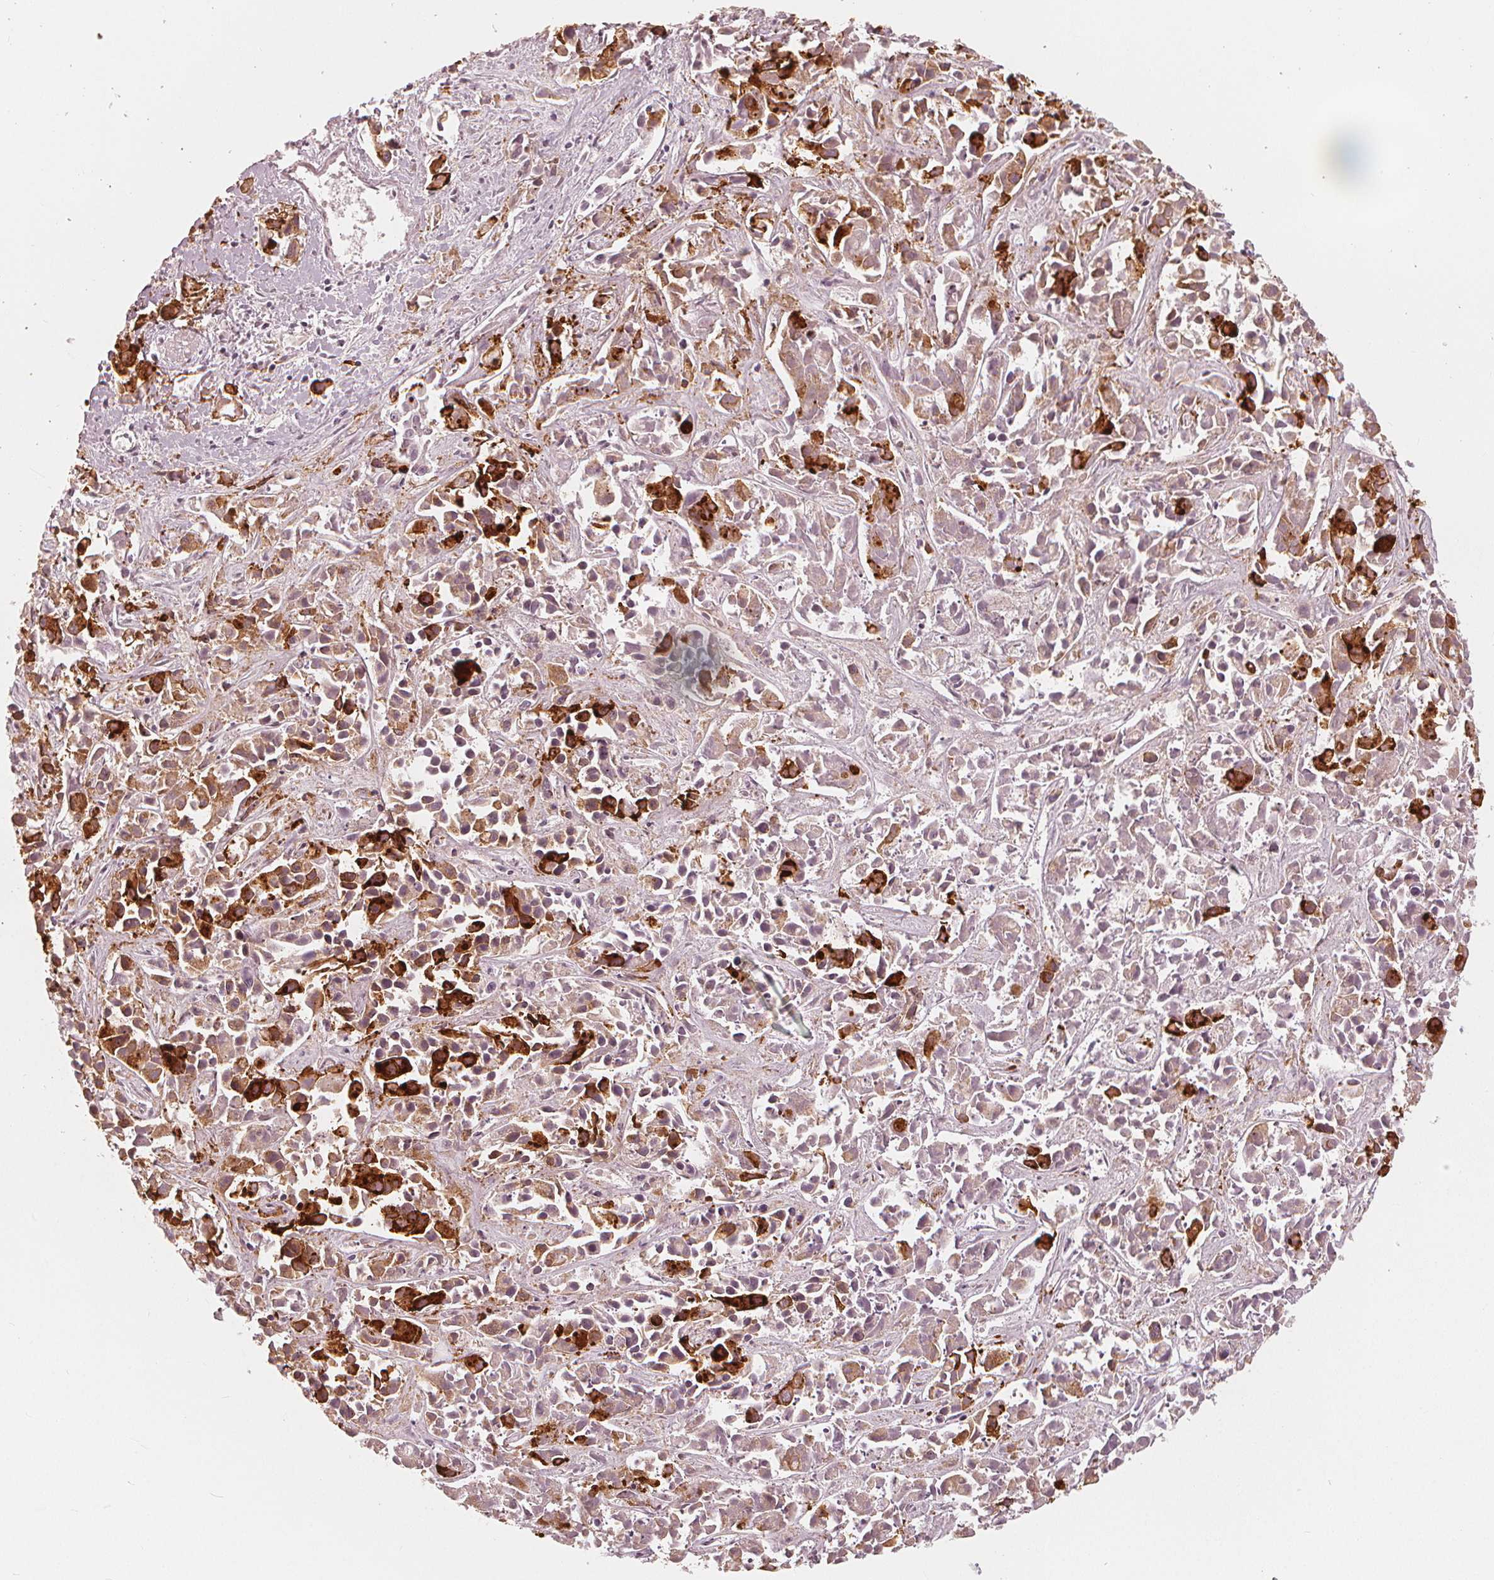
{"staining": {"intensity": "strong", "quantity": "25%-75%", "location": "cytoplasmic/membranous,nuclear"}, "tissue": "liver cancer", "cell_type": "Tumor cells", "image_type": "cancer", "snomed": [{"axis": "morphology", "description": "Cholangiocarcinoma"}, {"axis": "topography", "description": "Liver"}], "caption": "Human cholangiocarcinoma (liver) stained with a protein marker demonstrates strong staining in tumor cells.", "gene": "SQSTM1", "patient": {"sex": "female", "age": 81}}